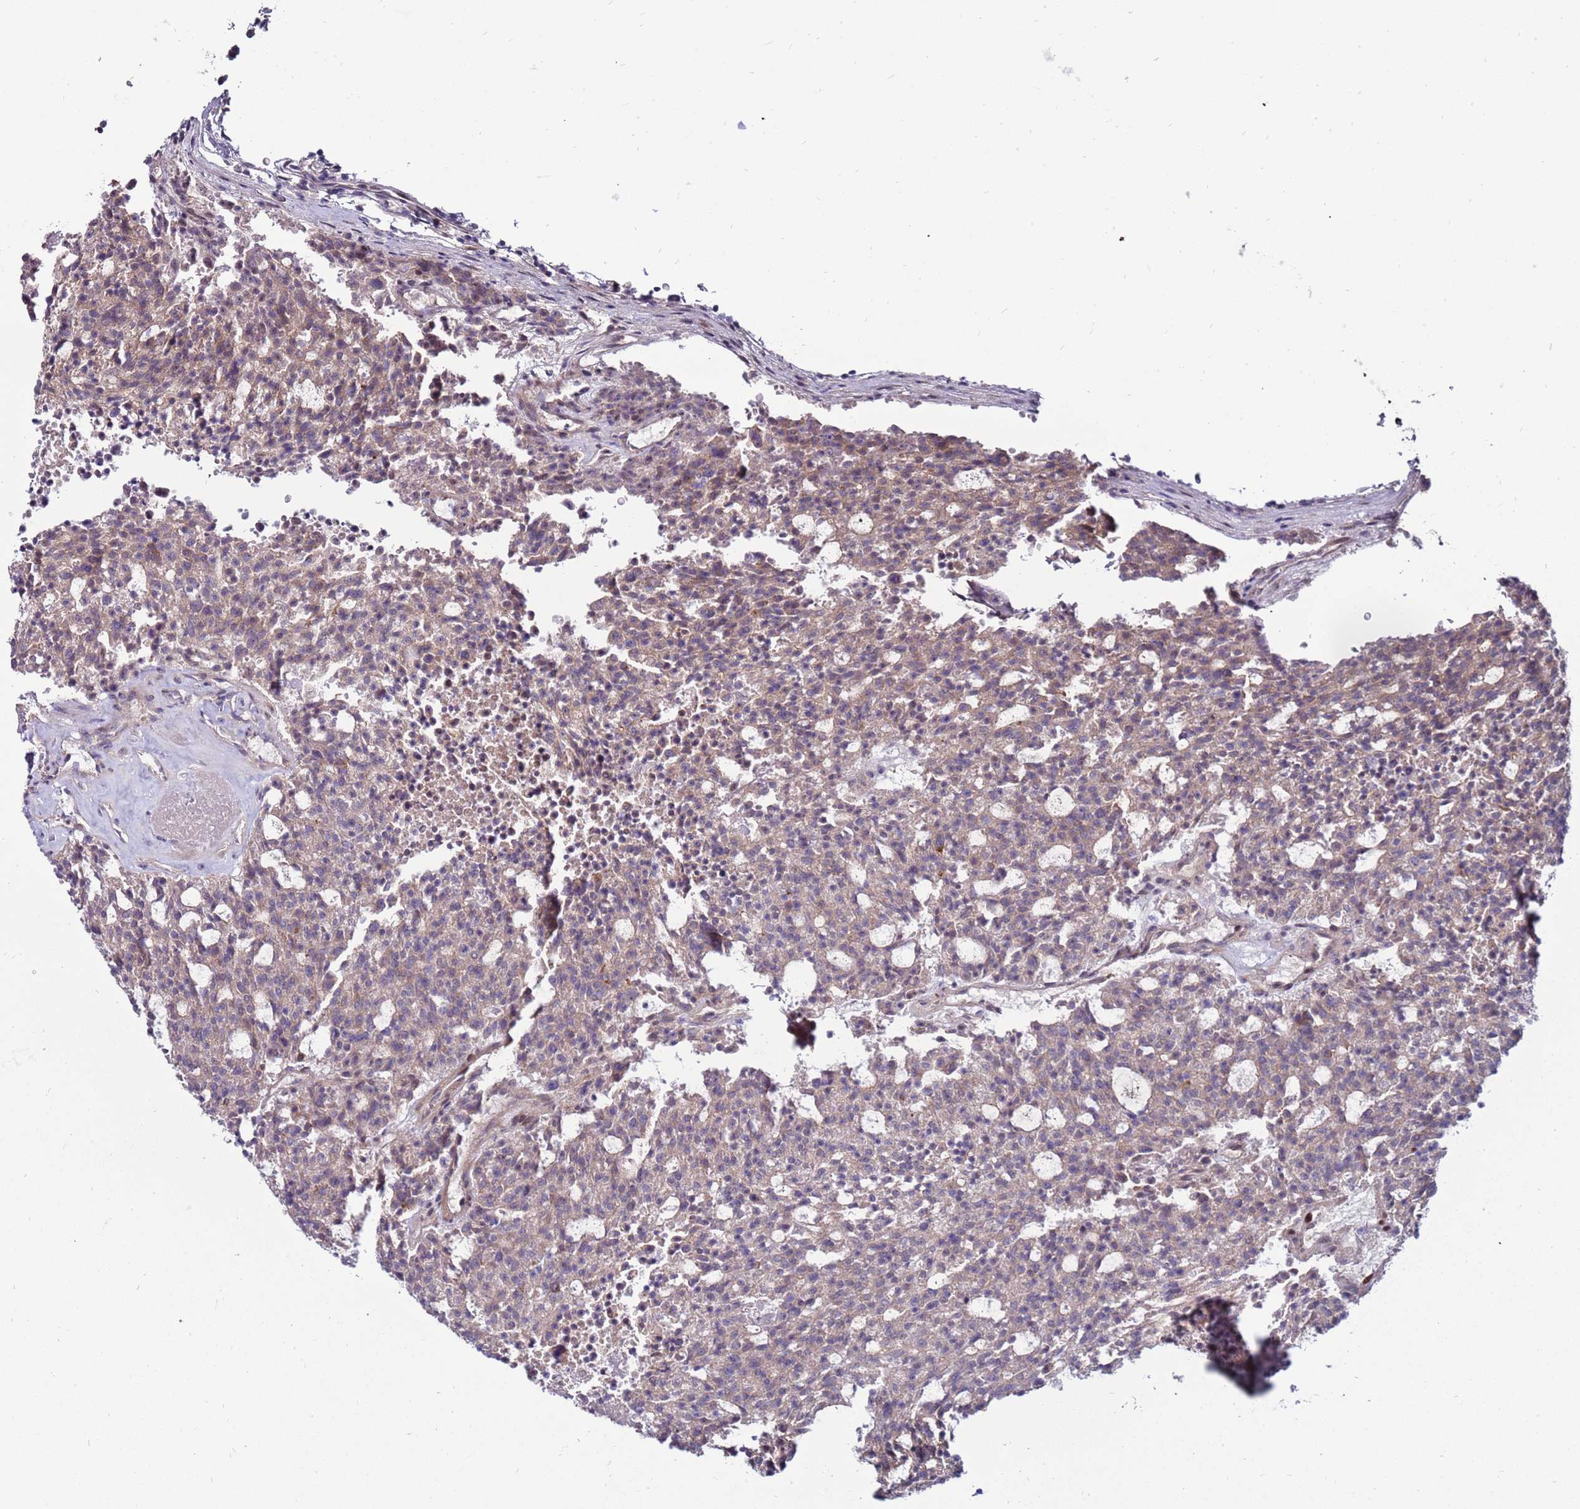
{"staining": {"intensity": "weak", "quantity": "<25%", "location": "cytoplasmic/membranous"}, "tissue": "carcinoid", "cell_type": "Tumor cells", "image_type": "cancer", "snomed": [{"axis": "morphology", "description": "Carcinoid, malignant, NOS"}, {"axis": "topography", "description": "Pancreas"}], "caption": "Tumor cells are negative for protein expression in human malignant carcinoid. (DAB (3,3'-diaminobenzidine) IHC with hematoxylin counter stain).", "gene": "KPNA4", "patient": {"sex": "female", "age": 54}}